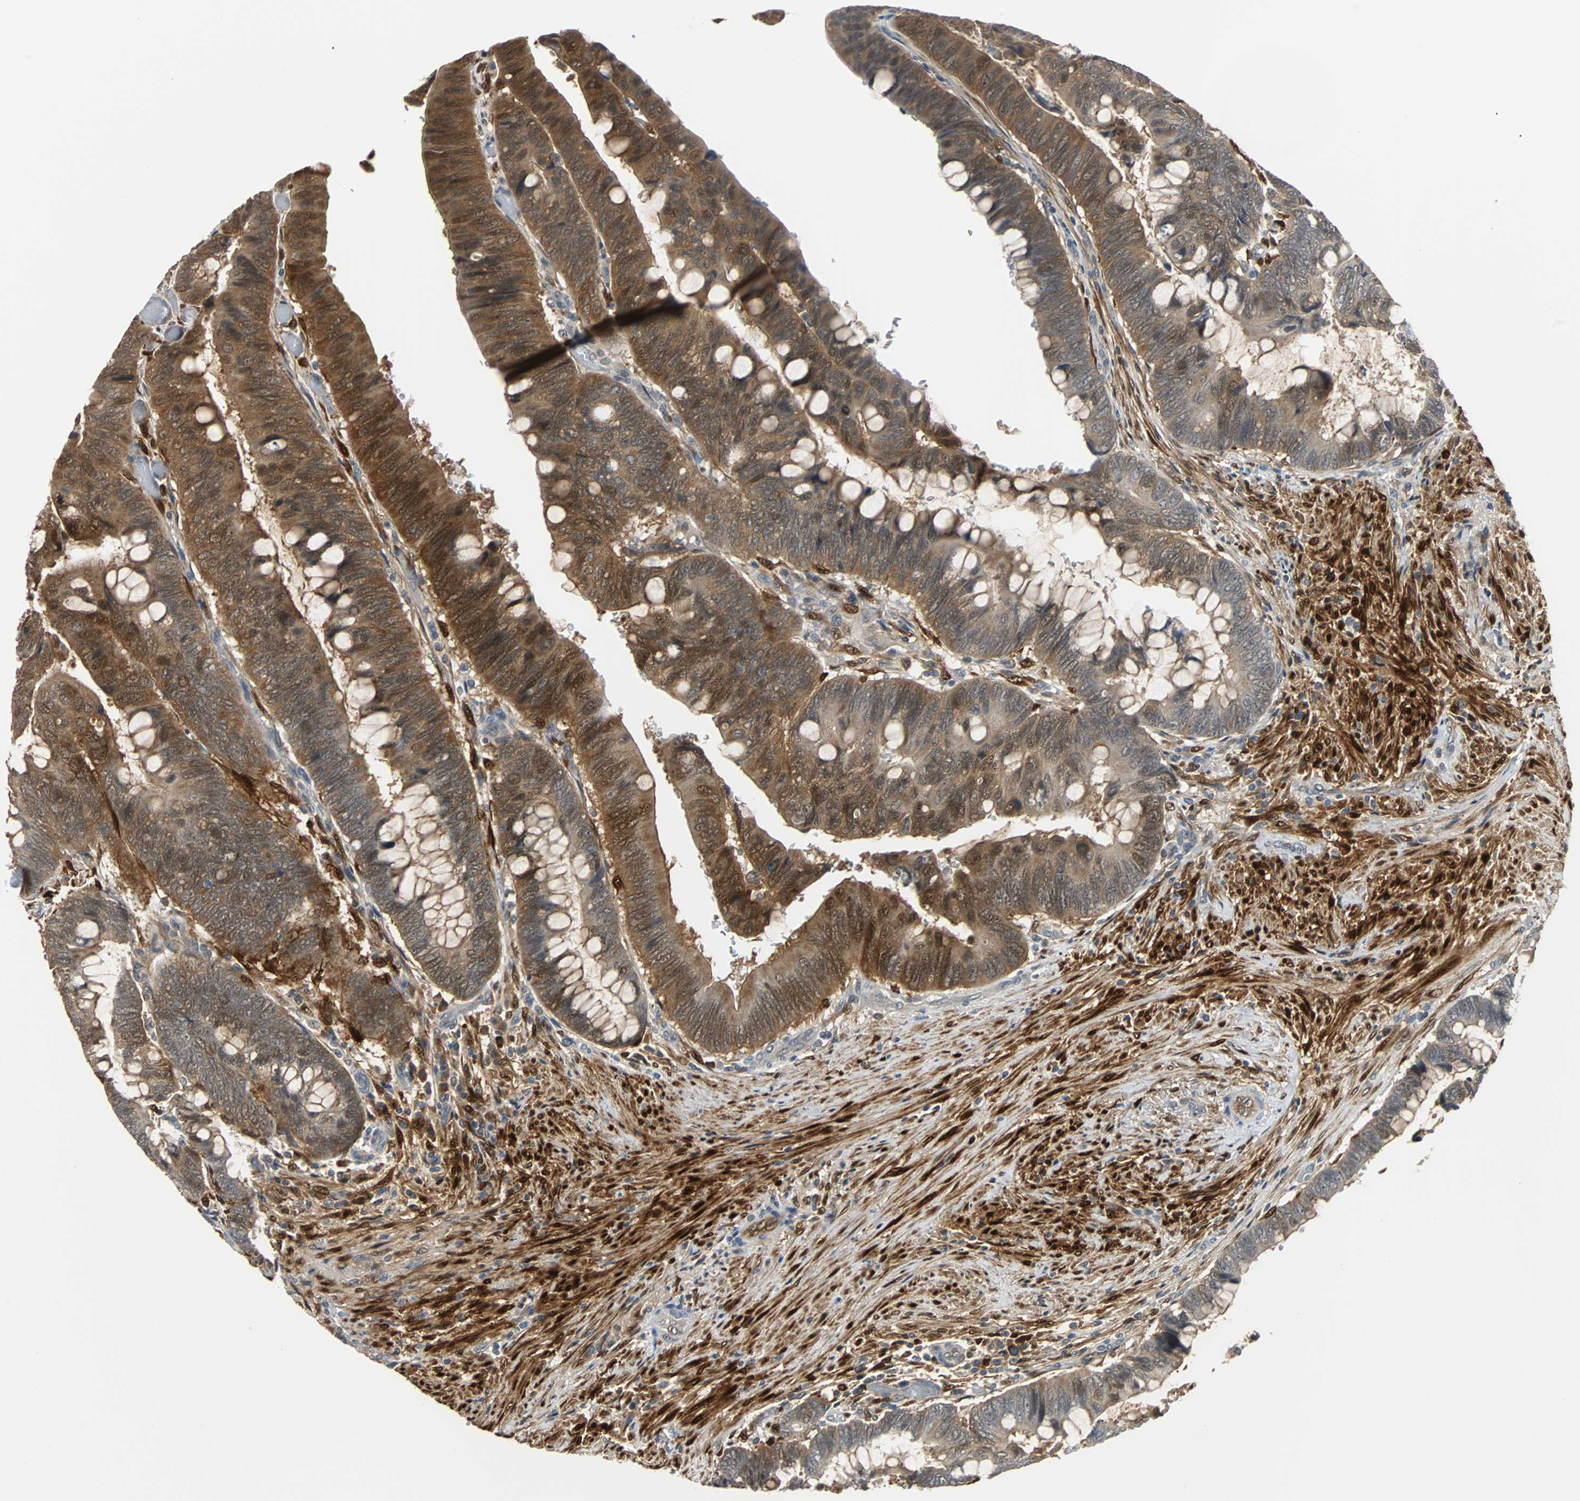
{"staining": {"intensity": "strong", "quantity": "25%-75%", "location": "cytoplasmic/membranous,nuclear"}, "tissue": "colorectal cancer", "cell_type": "Tumor cells", "image_type": "cancer", "snomed": [{"axis": "morphology", "description": "Normal tissue, NOS"}, {"axis": "morphology", "description": "Adenocarcinoma, NOS"}, {"axis": "topography", "description": "Rectum"}], "caption": "Colorectal cancer (adenocarcinoma) tissue shows strong cytoplasmic/membranous and nuclear staining in about 25%-75% of tumor cells", "gene": "FHL2", "patient": {"sex": "male", "age": 92}}